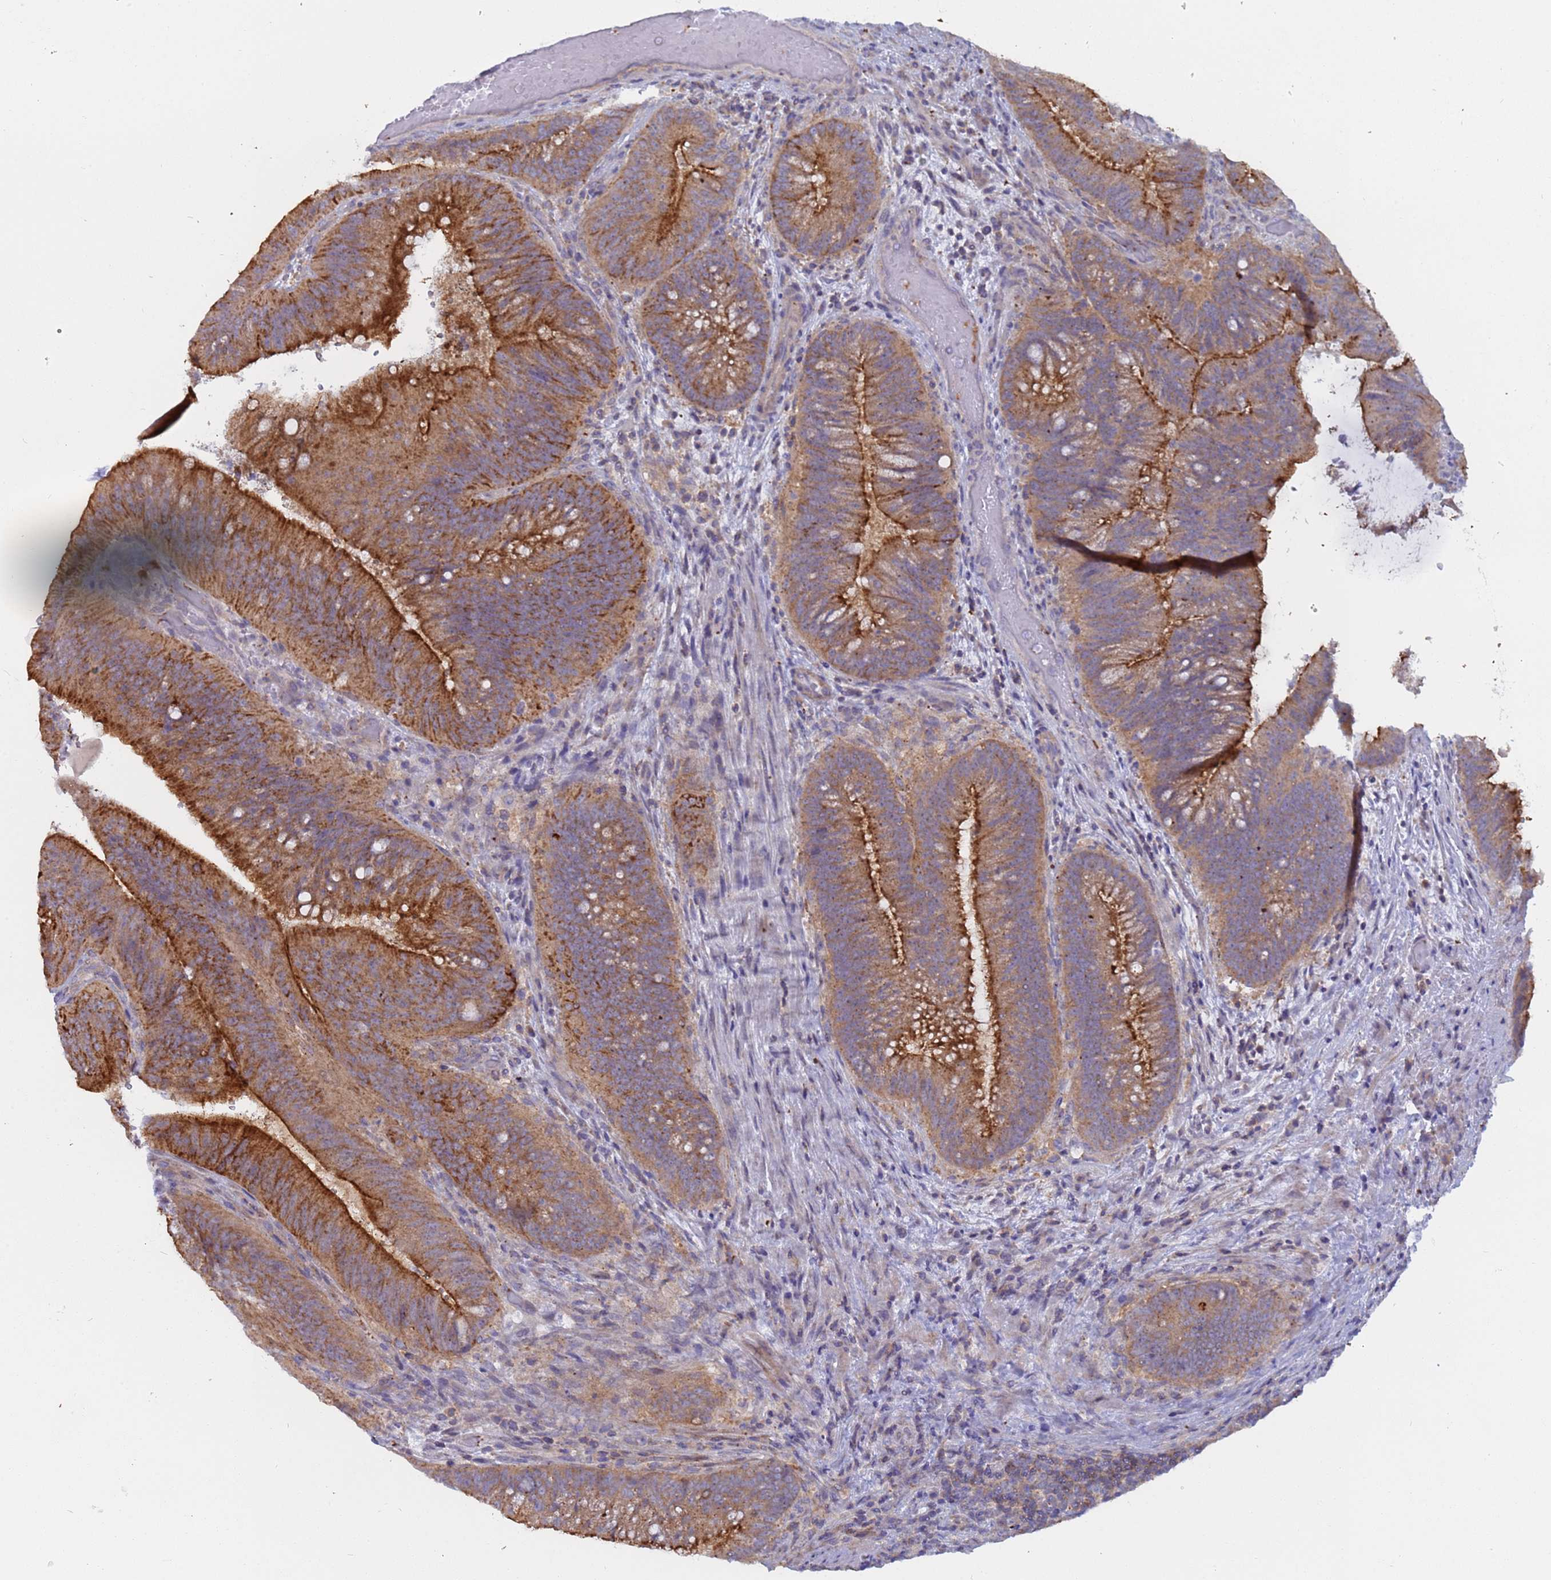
{"staining": {"intensity": "moderate", "quantity": ">75%", "location": "cytoplasmic/membranous"}, "tissue": "colorectal cancer", "cell_type": "Tumor cells", "image_type": "cancer", "snomed": [{"axis": "morphology", "description": "Adenocarcinoma, NOS"}, {"axis": "topography", "description": "Colon"}], "caption": "Human colorectal adenocarcinoma stained for a protein (brown) demonstrates moderate cytoplasmic/membranous positive positivity in approximately >75% of tumor cells.", "gene": "CAPN7", "patient": {"sex": "female", "age": 43}}